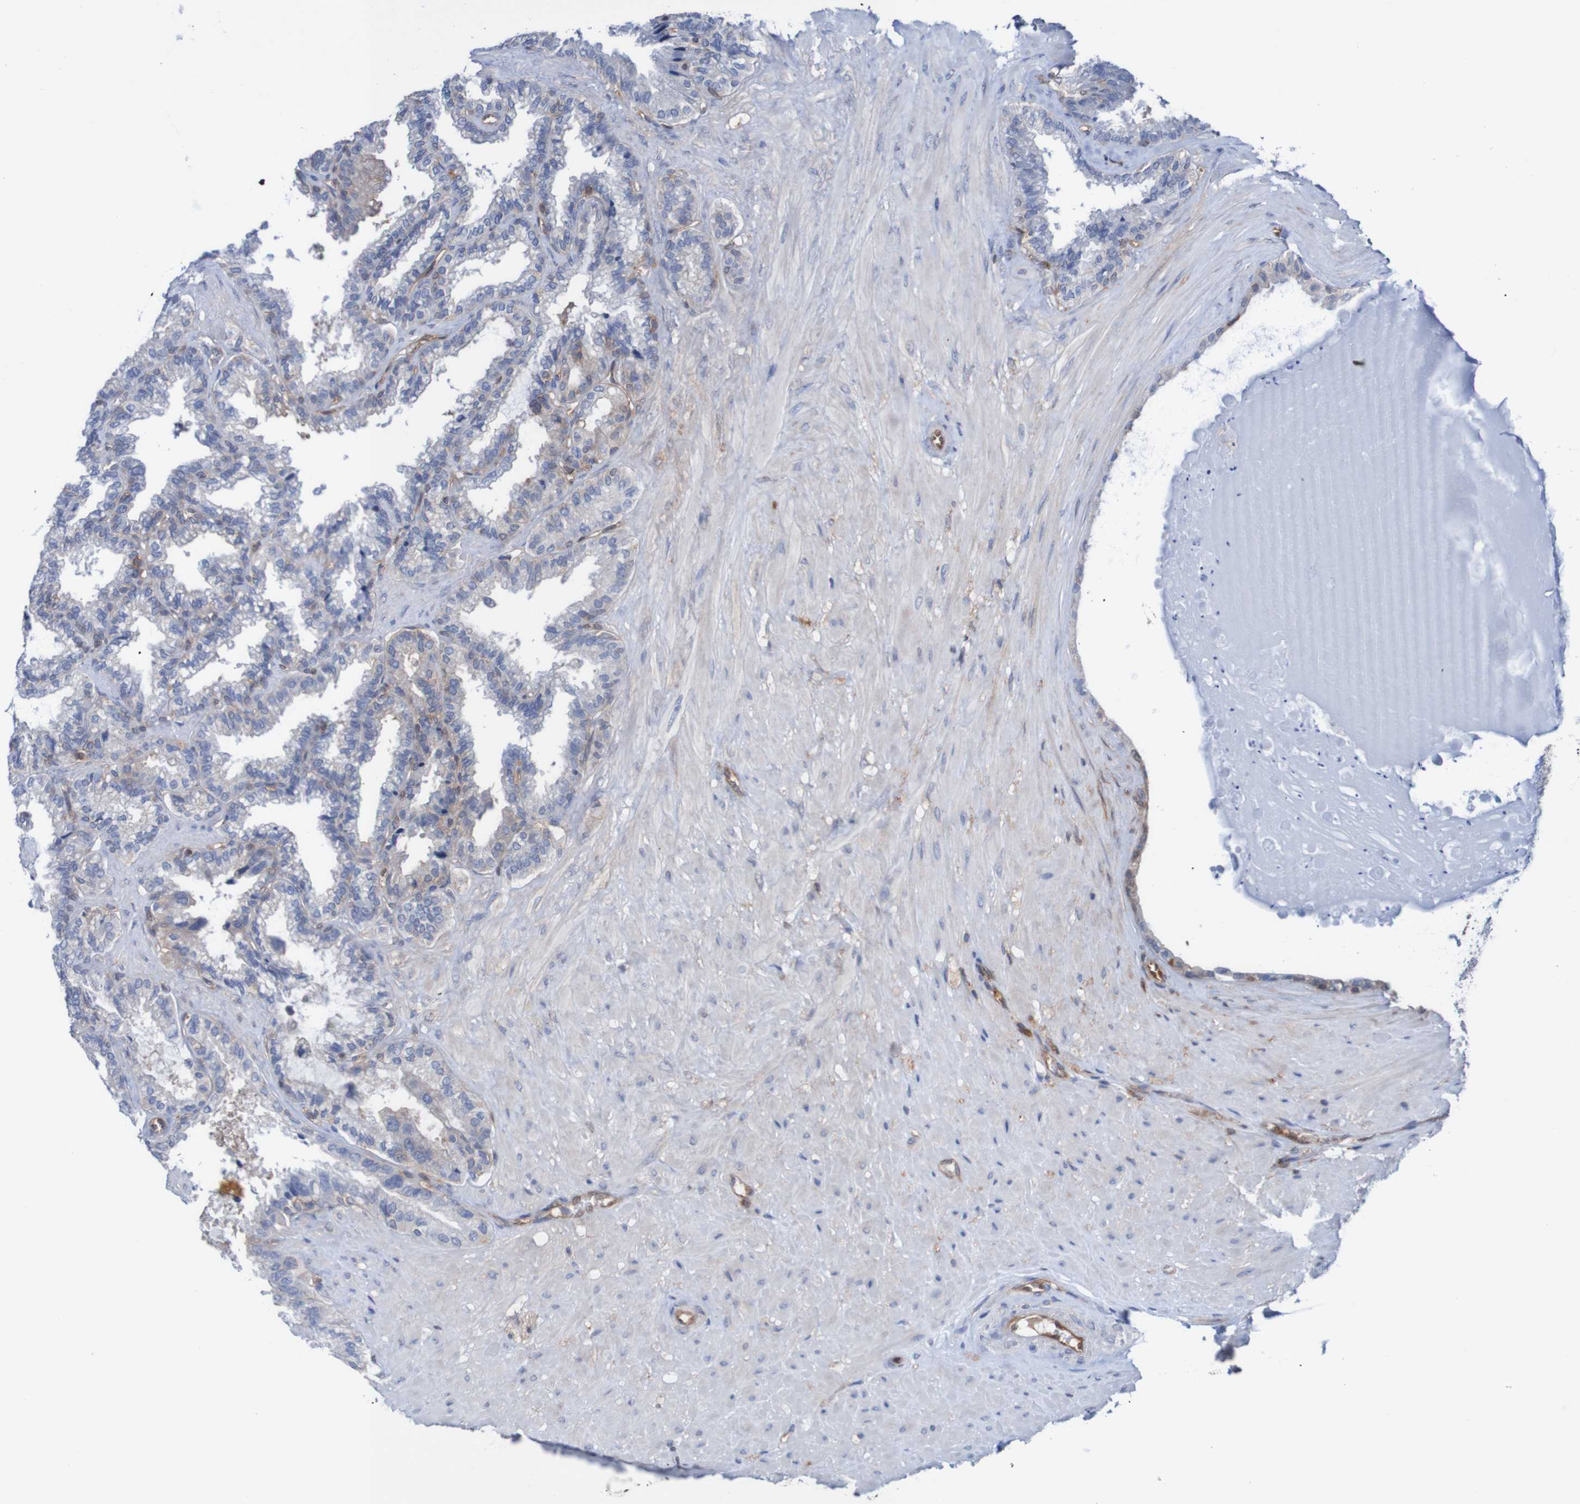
{"staining": {"intensity": "moderate", "quantity": "25%-75%", "location": "cytoplasmic/membranous"}, "tissue": "seminal vesicle", "cell_type": "Glandular cells", "image_type": "normal", "snomed": [{"axis": "morphology", "description": "Normal tissue, NOS"}, {"axis": "topography", "description": "Seminal veicle"}], "caption": "Immunohistochemistry (DAB (3,3'-diaminobenzidine)) staining of benign seminal vesicle demonstrates moderate cytoplasmic/membranous protein positivity in approximately 25%-75% of glandular cells.", "gene": "RIGI", "patient": {"sex": "male", "age": 46}}